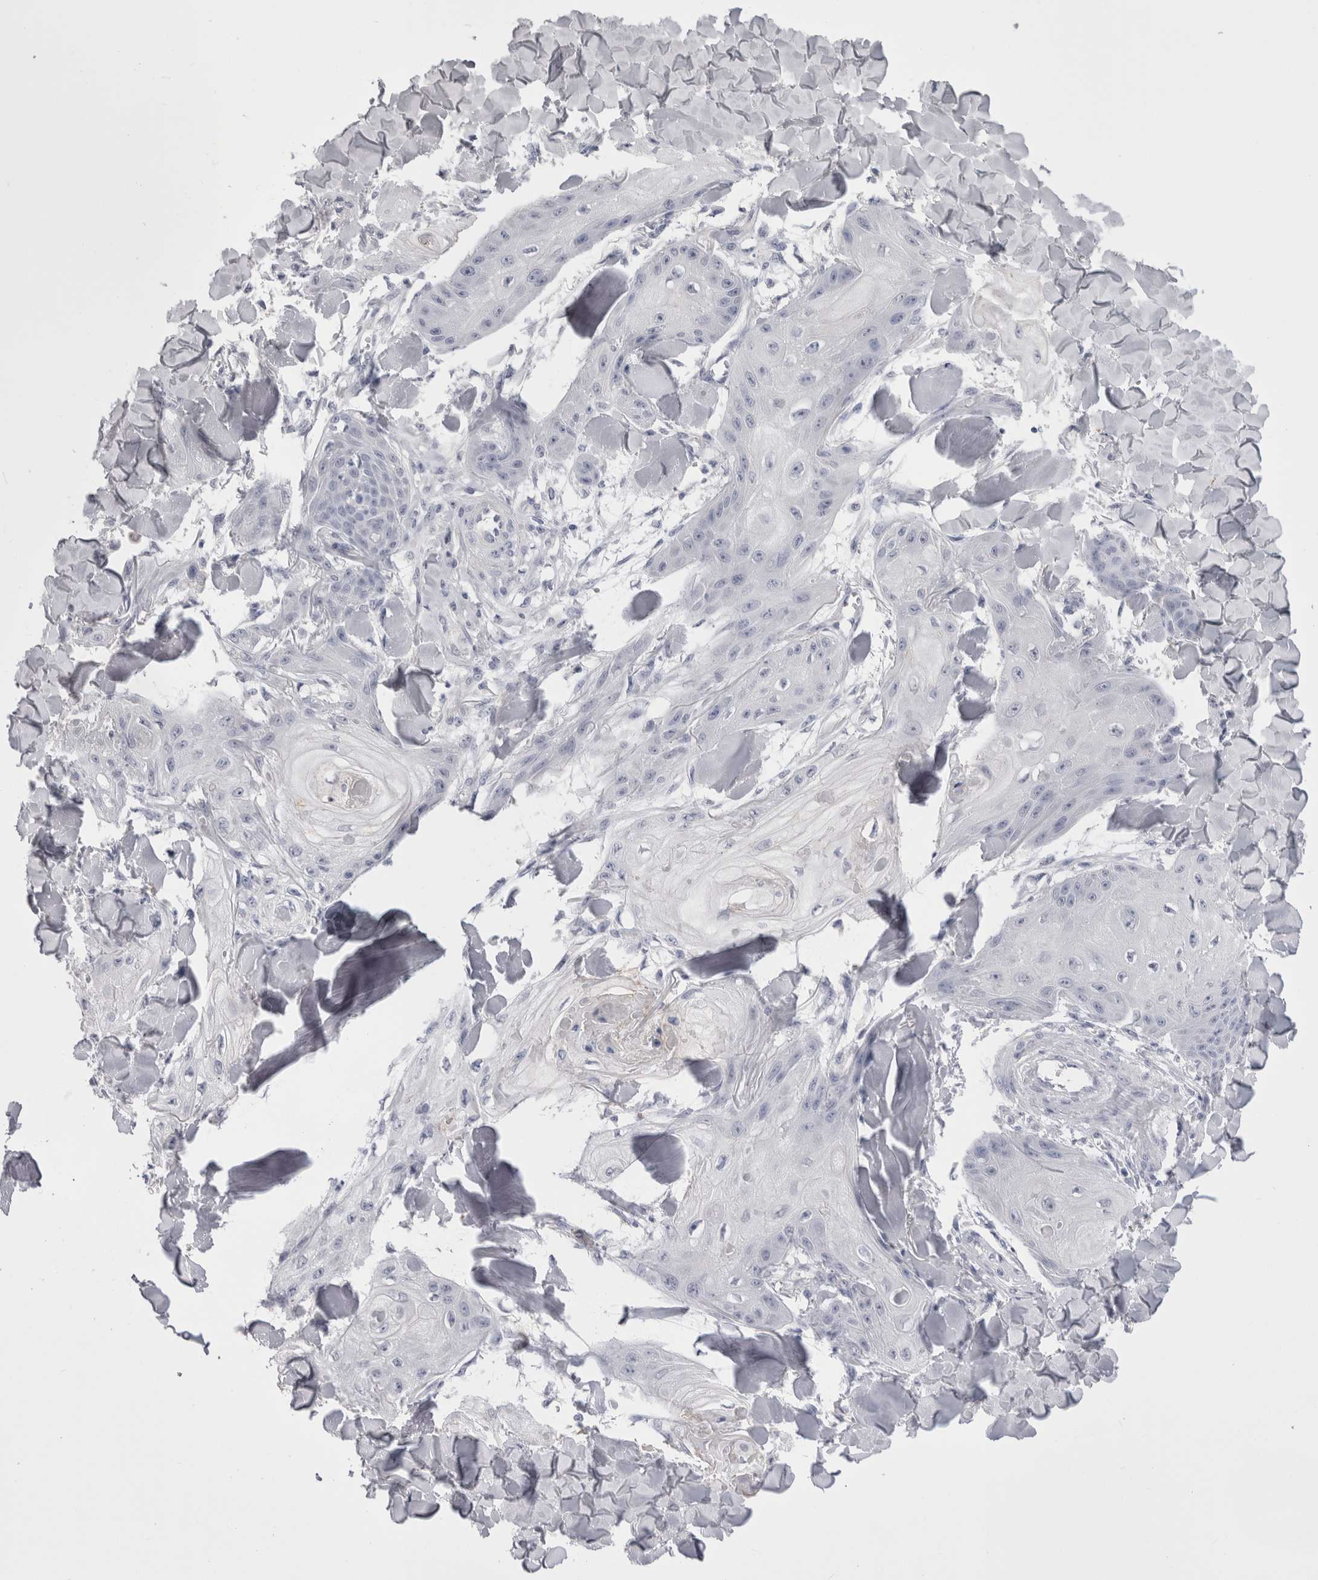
{"staining": {"intensity": "negative", "quantity": "none", "location": "none"}, "tissue": "skin cancer", "cell_type": "Tumor cells", "image_type": "cancer", "snomed": [{"axis": "morphology", "description": "Squamous cell carcinoma, NOS"}, {"axis": "topography", "description": "Skin"}], "caption": "A high-resolution image shows immunohistochemistry (IHC) staining of skin cancer, which exhibits no significant expression in tumor cells. (DAB immunohistochemistry with hematoxylin counter stain).", "gene": "CDHR5", "patient": {"sex": "male", "age": 74}}